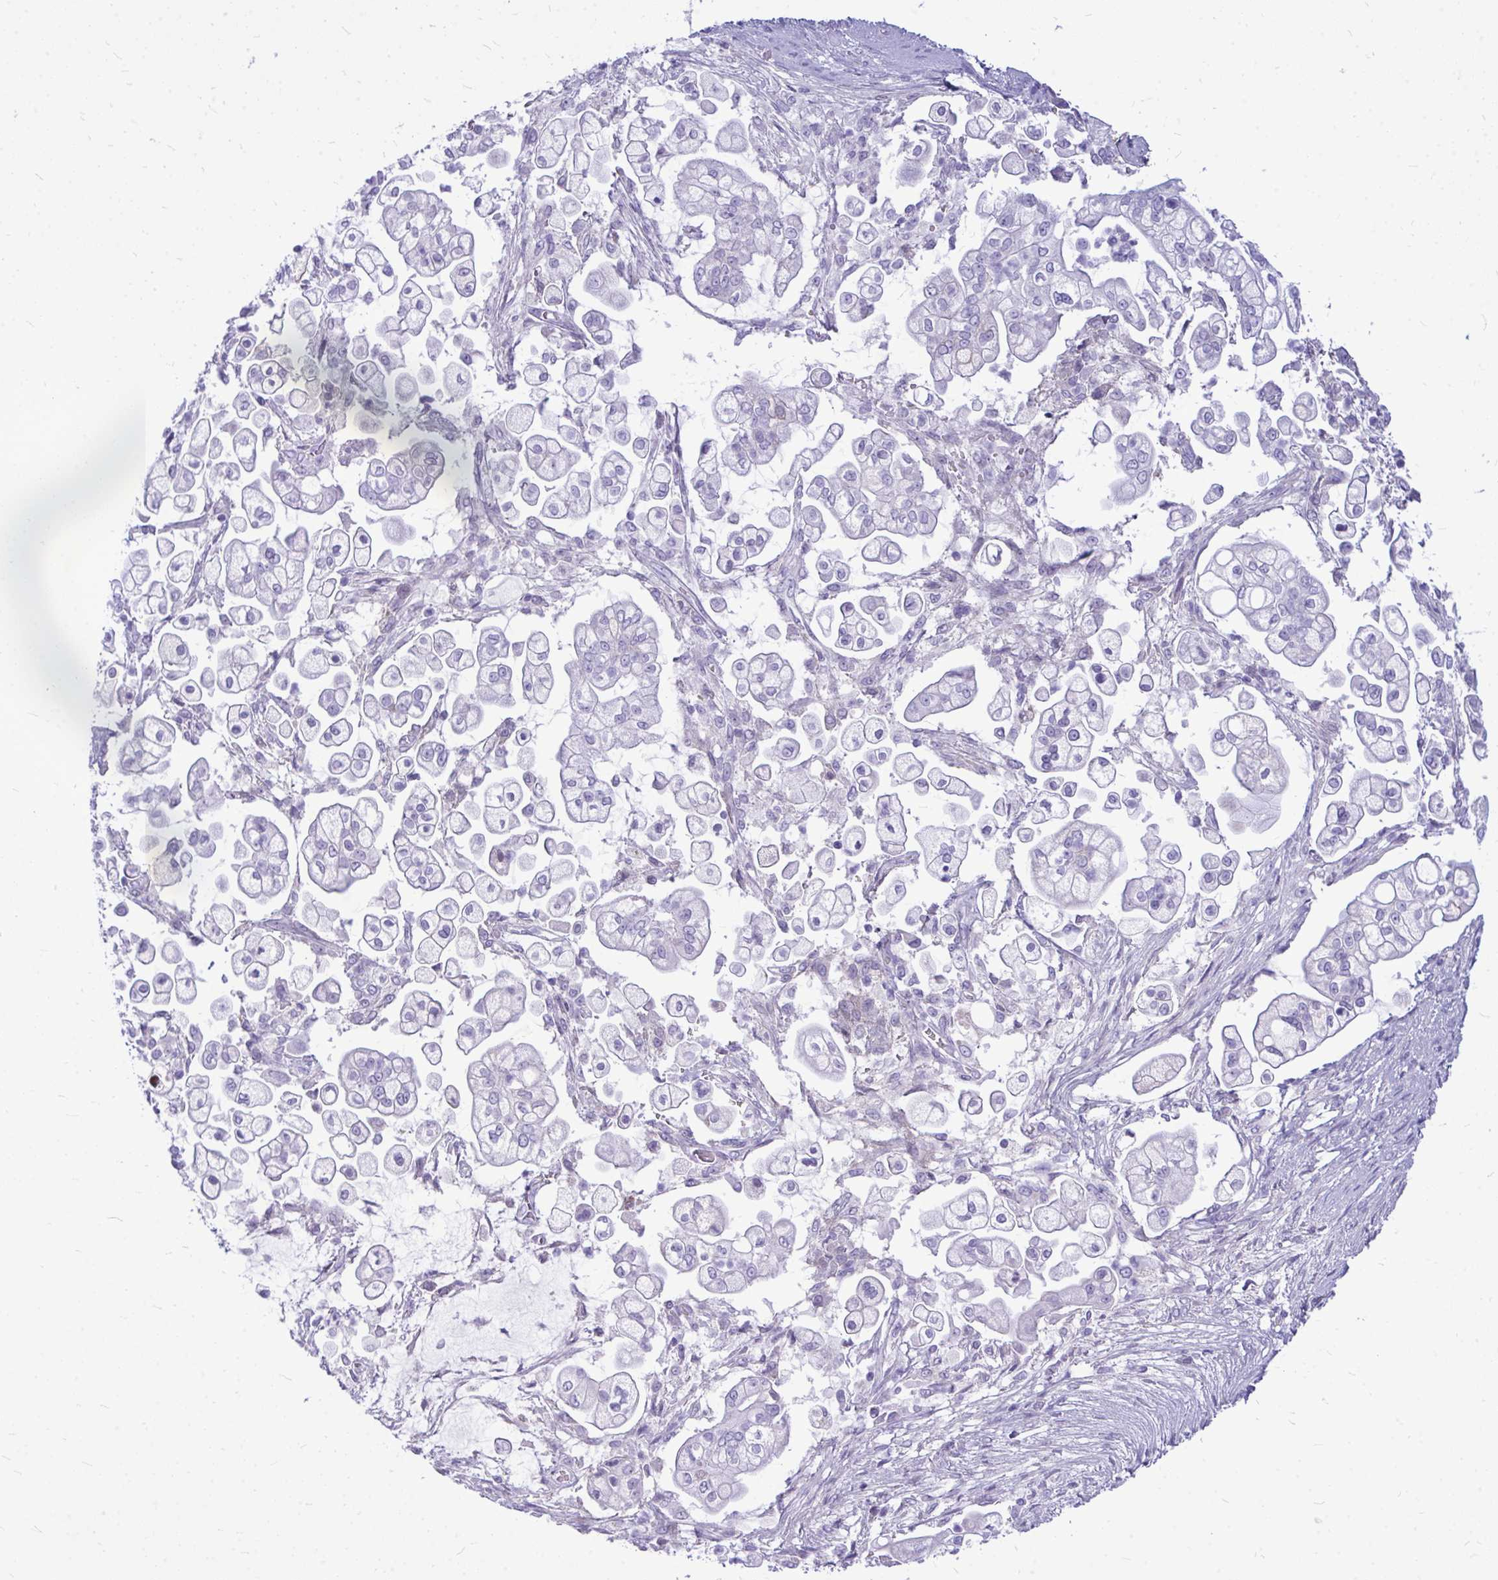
{"staining": {"intensity": "negative", "quantity": "none", "location": "none"}, "tissue": "pancreatic cancer", "cell_type": "Tumor cells", "image_type": "cancer", "snomed": [{"axis": "morphology", "description": "Adenocarcinoma, NOS"}, {"axis": "topography", "description": "Pancreas"}], "caption": "Immunohistochemistry (IHC) of human pancreatic cancer demonstrates no staining in tumor cells.", "gene": "ZSCAN25", "patient": {"sex": "female", "age": 69}}